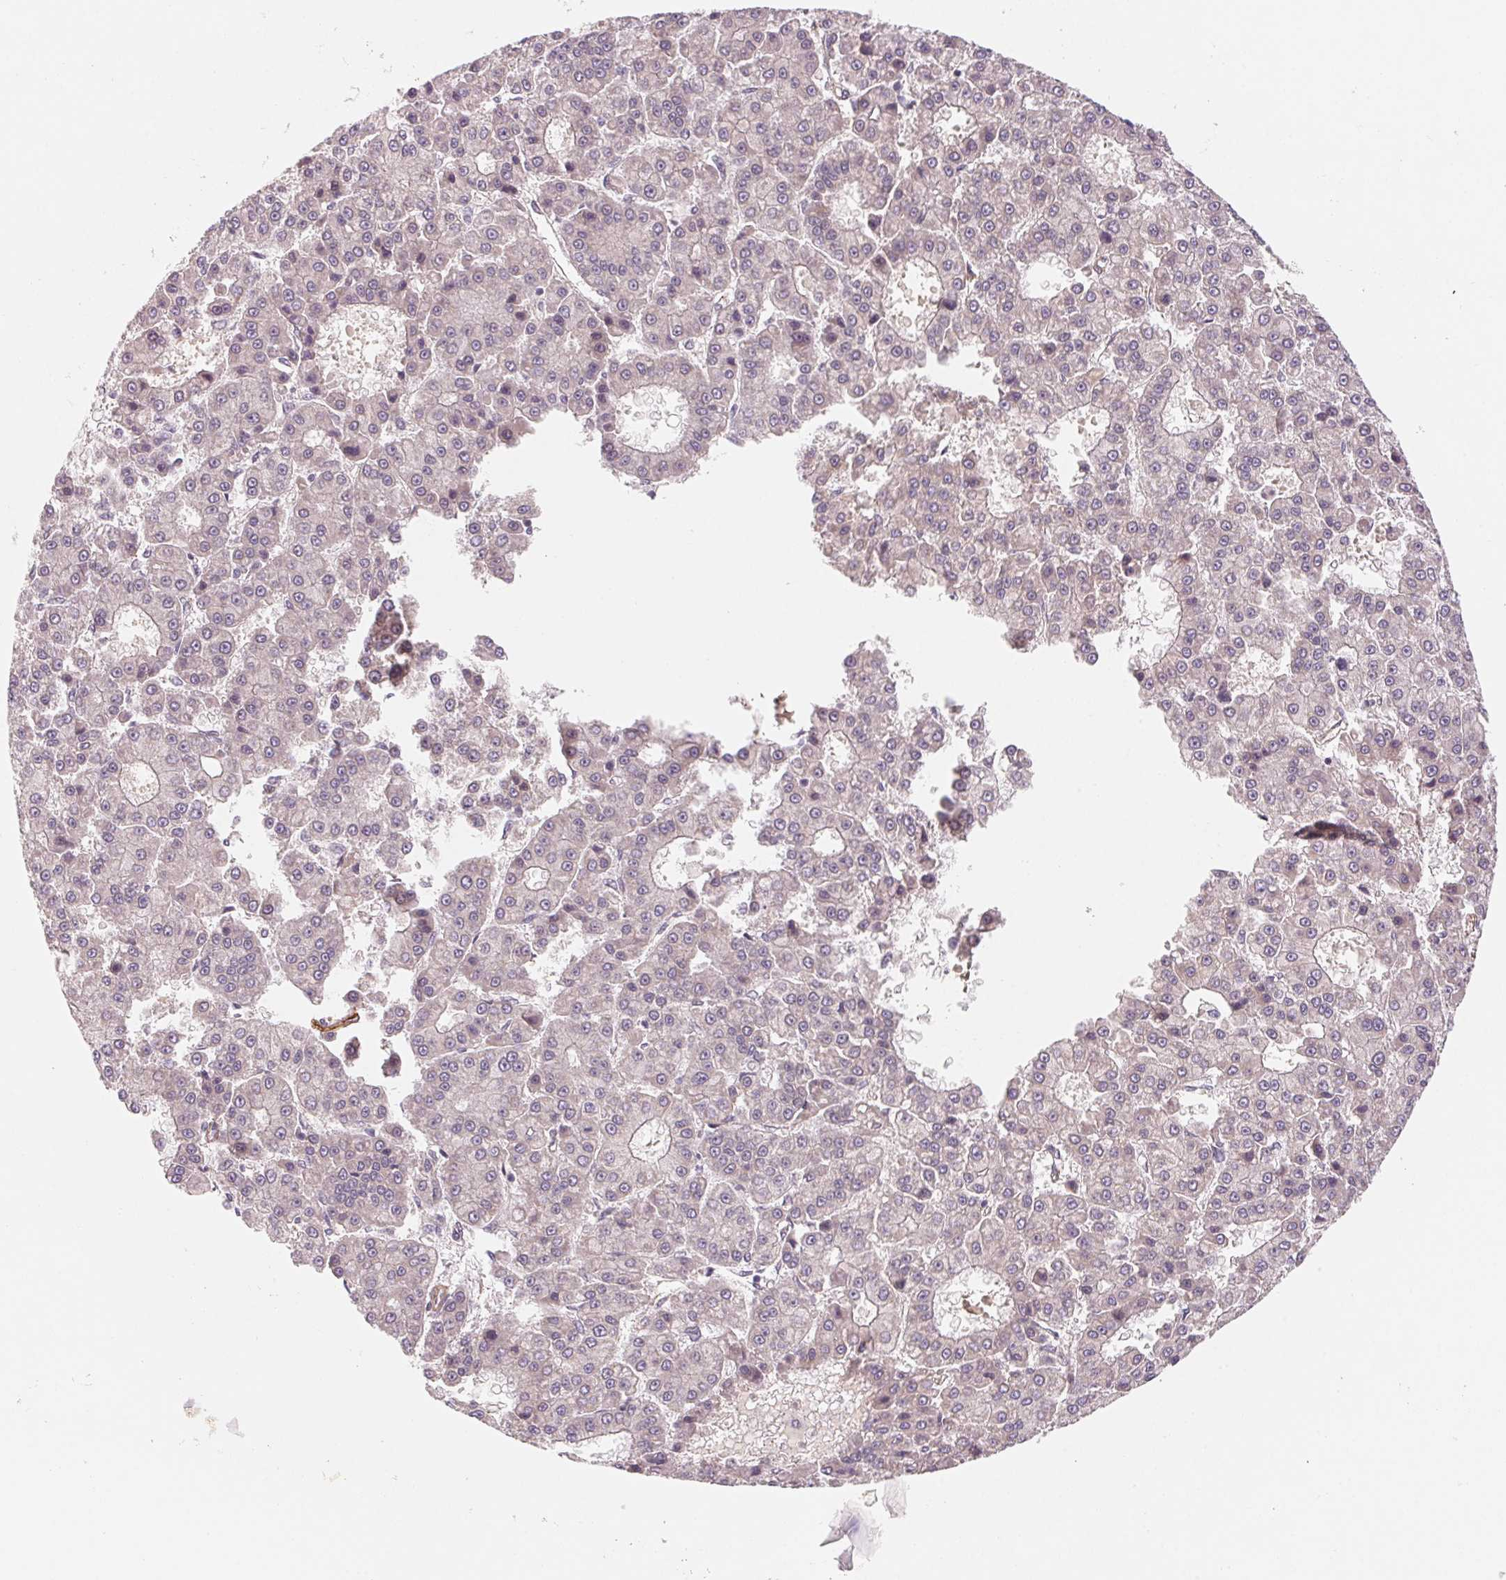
{"staining": {"intensity": "negative", "quantity": "none", "location": "none"}, "tissue": "liver cancer", "cell_type": "Tumor cells", "image_type": "cancer", "snomed": [{"axis": "morphology", "description": "Carcinoma, Hepatocellular, NOS"}, {"axis": "topography", "description": "Liver"}], "caption": "This histopathology image is of hepatocellular carcinoma (liver) stained with IHC to label a protein in brown with the nuclei are counter-stained blue. There is no positivity in tumor cells.", "gene": "CCDC112", "patient": {"sex": "male", "age": 70}}